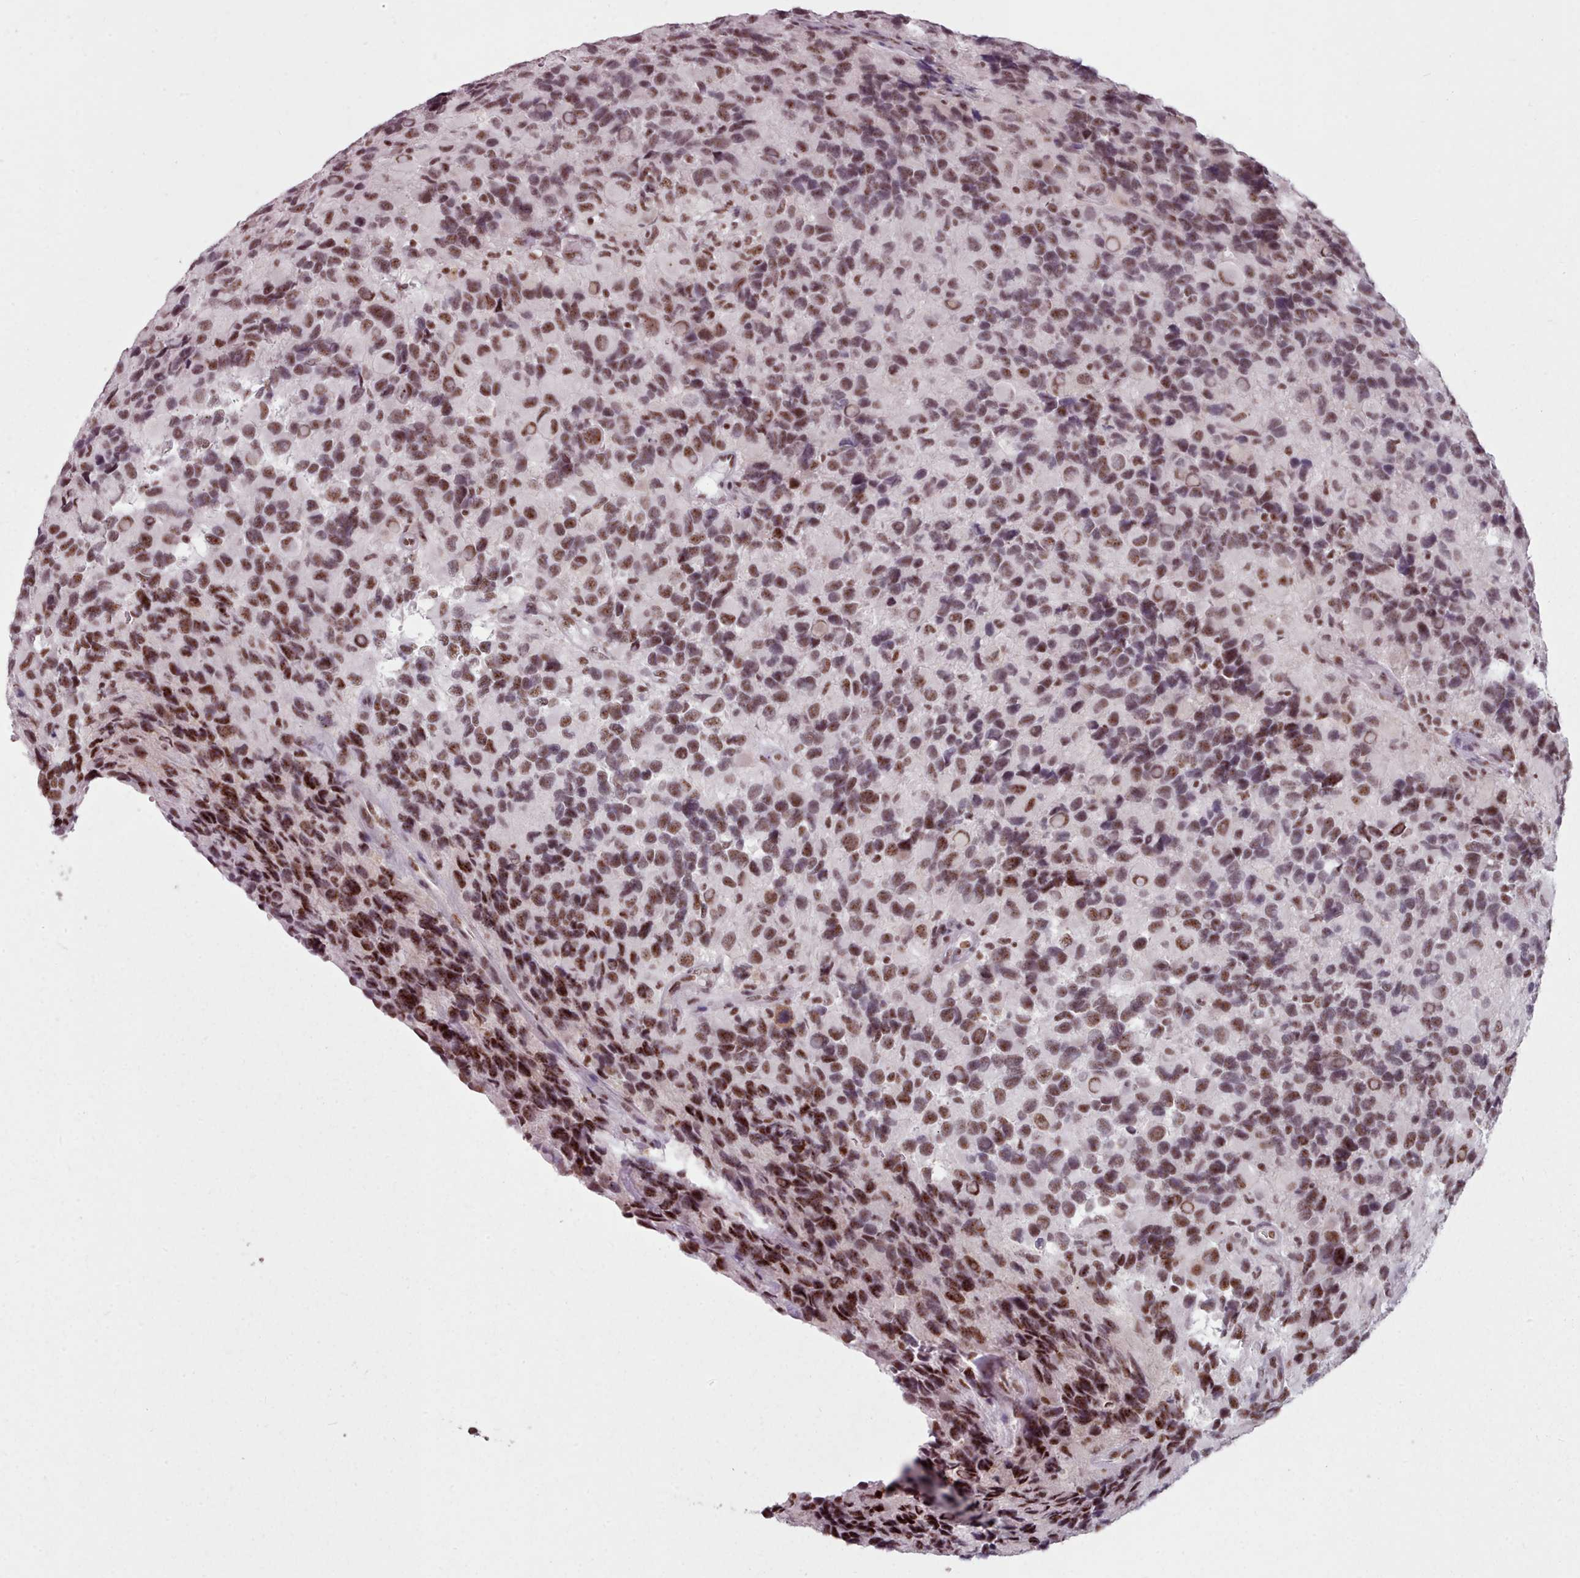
{"staining": {"intensity": "moderate", "quantity": ">75%", "location": "nuclear"}, "tissue": "glioma", "cell_type": "Tumor cells", "image_type": "cancer", "snomed": [{"axis": "morphology", "description": "Glioma, malignant, High grade"}, {"axis": "topography", "description": "Brain"}], "caption": "A photomicrograph showing moderate nuclear staining in approximately >75% of tumor cells in high-grade glioma (malignant), as visualized by brown immunohistochemical staining.", "gene": "SRRM1", "patient": {"sex": "male", "age": 77}}